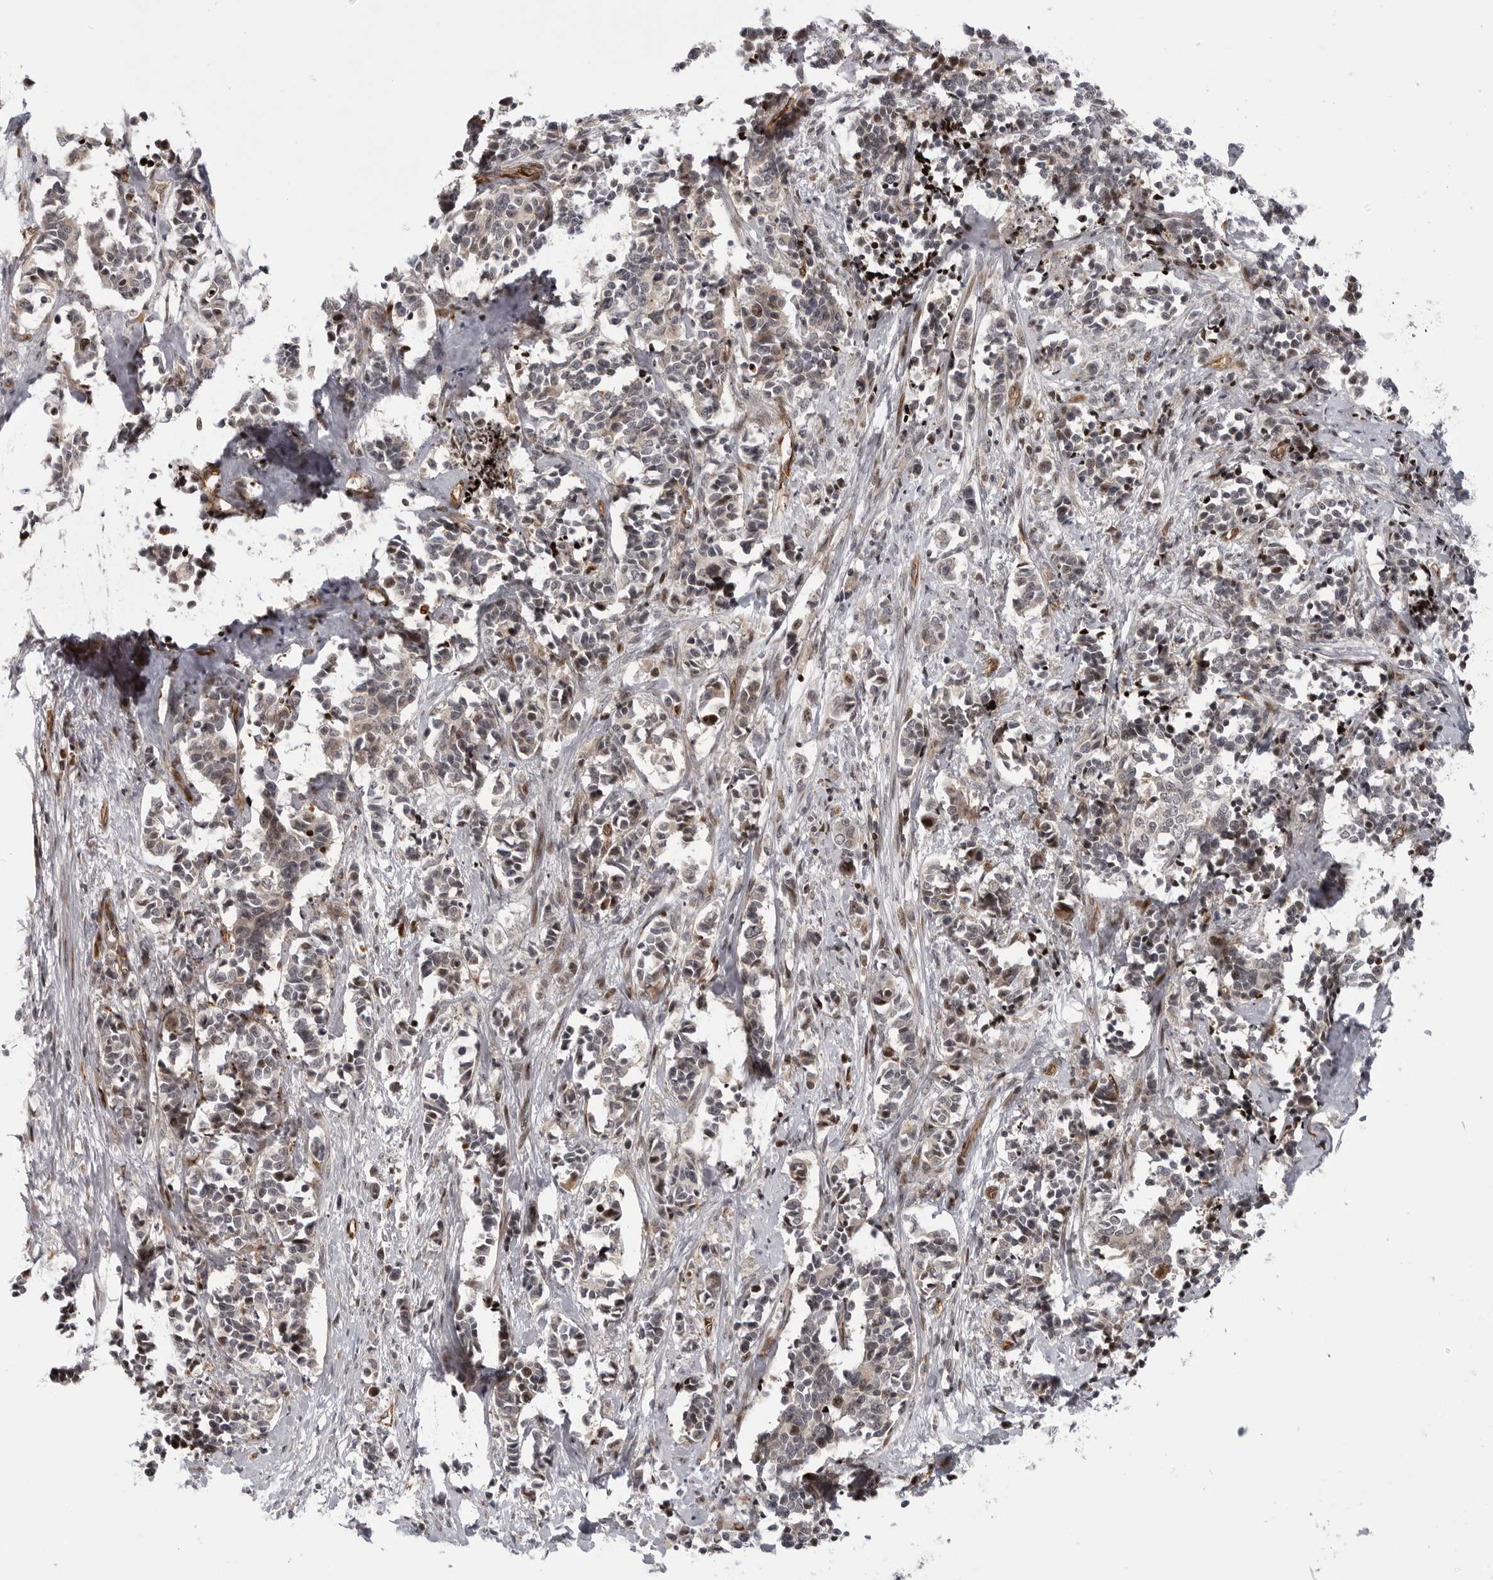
{"staining": {"intensity": "weak", "quantity": "<25%", "location": "cytoplasmic/membranous"}, "tissue": "cervical cancer", "cell_type": "Tumor cells", "image_type": "cancer", "snomed": [{"axis": "morphology", "description": "Normal tissue, NOS"}, {"axis": "morphology", "description": "Squamous cell carcinoma, NOS"}, {"axis": "topography", "description": "Cervix"}], "caption": "DAB (3,3'-diaminobenzidine) immunohistochemical staining of cervical cancer (squamous cell carcinoma) reveals no significant expression in tumor cells.", "gene": "ABL1", "patient": {"sex": "female", "age": 35}}